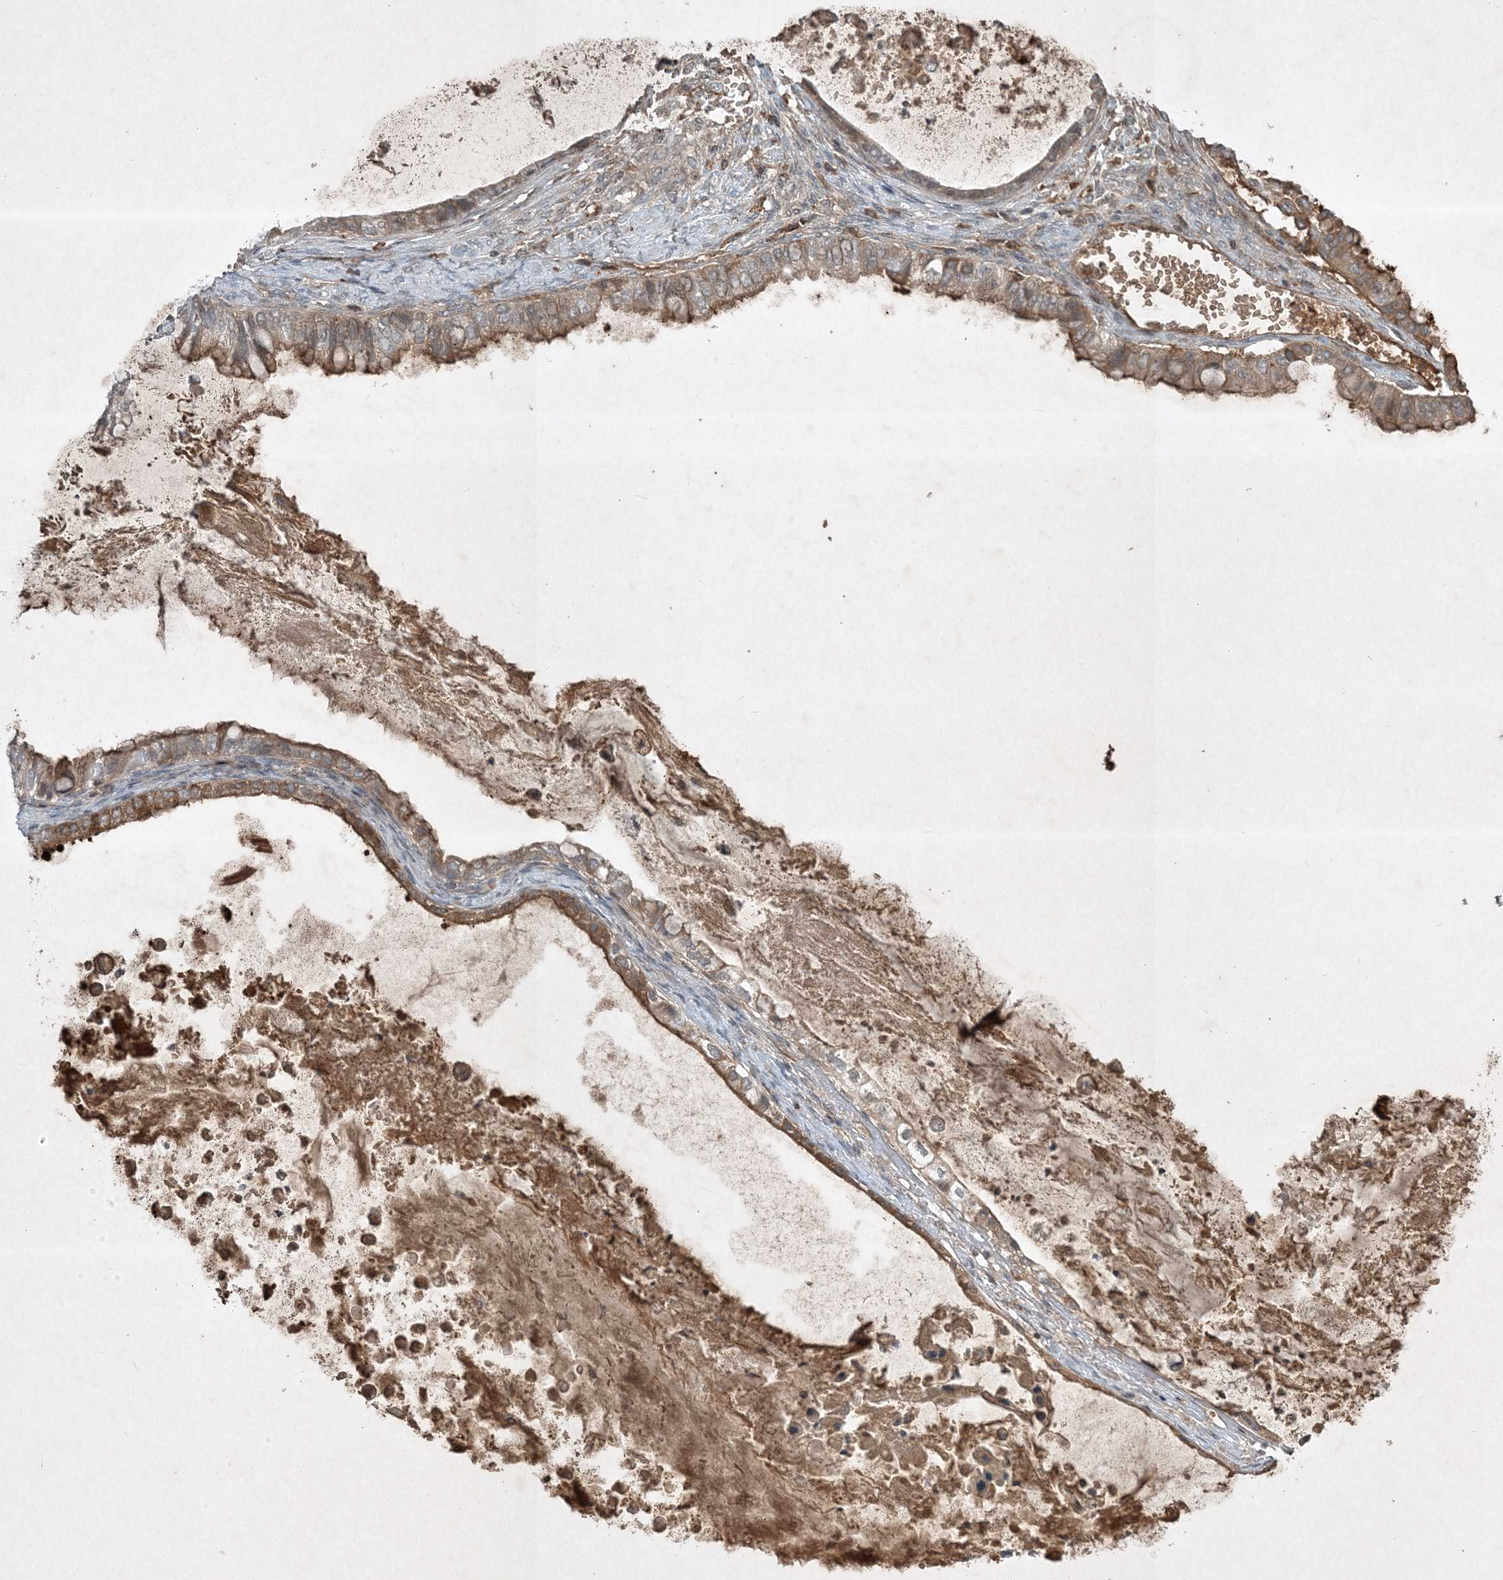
{"staining": {"intensity": "moderate", "quantity": ">75%", "location": "cytoplasmic/membranous"}, "tissue": "ovarian cancer", "cell_type": "Tumor cells", "image_type": "cancer", "snomed": [{"axis": "morphology", "description": "Cystadenocarcinoma, mucinous, NOS"}, {"axis": "topography", "description": "Ovary"}], "caption": "A histopathology image of human mucinous cystadenocarcinoma (ovarian) stained for a protein displays moderate cytoplasmic/membranous brown staining in tumor cells.", "gene": "TNFAIP6", "patient": {"sex": "female", "age": 80}}